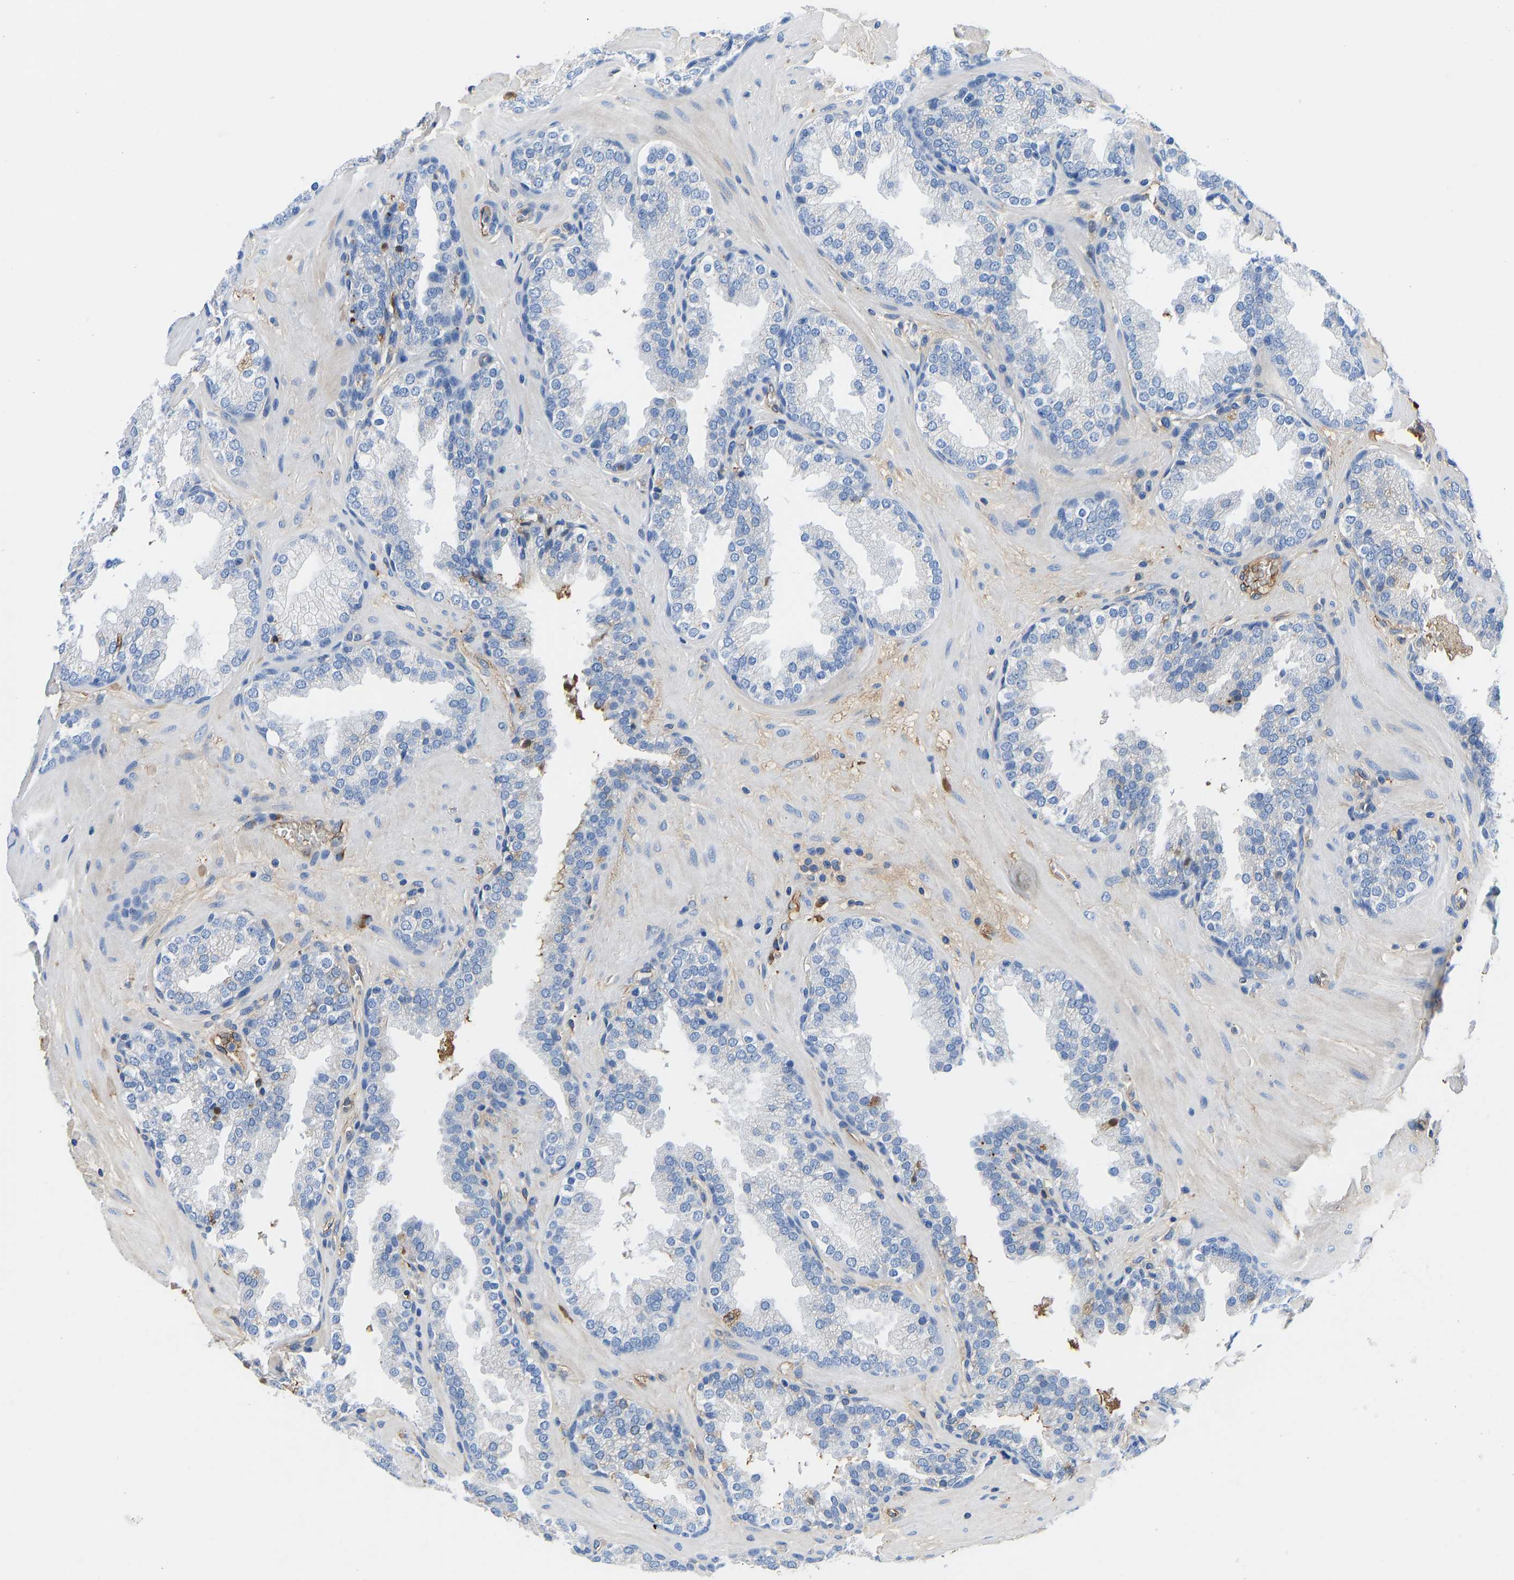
{"staining": {"intensity": "negative", "quantity": "none", "location": "none"}, "tissue": "prostate", "cell_type": "Glandular cells", "image_type": "normal", "snomed": [{"axis": "morphology", "description": "Normal tissue, NOS"}, {"axis": "topography", "description": "Prostate"}], "caption": "An immunohistochemistry (IHC) micrograph of normal prostate is shown. There is no staining in glandular cells of prostate.", "gene": "HSPG2", "patient": {"sex": "male", "age": 51}}